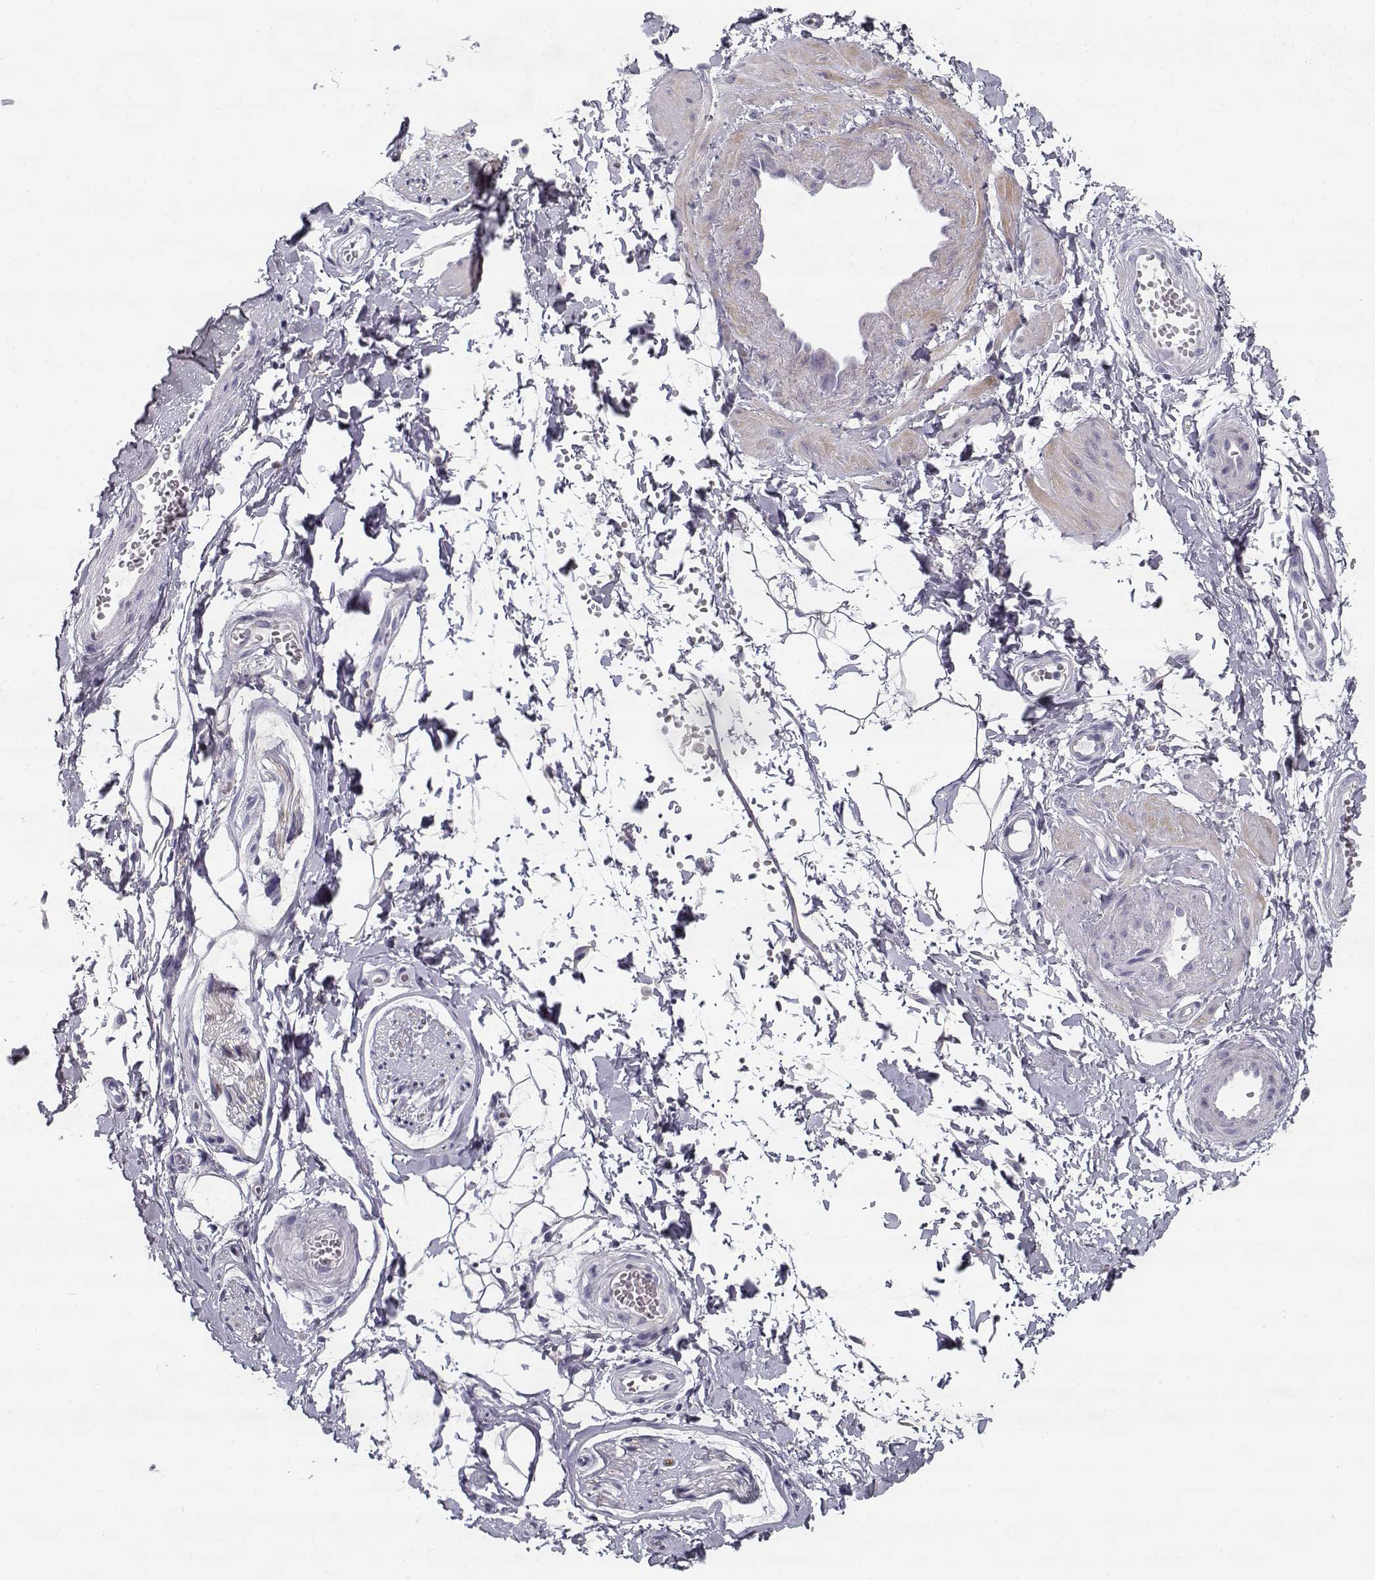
{"staining": {"intensity": "negative", "quantity": "none", "location": "none"}, "tissue": "adipose tissue", "cell_type": "Adipocytes", "image_type": "normal", "snomed": [{"axis": "morphology", "description": "Normal tissue, NOS"}, {"axis": "topography", "description": "Smooth muscle"}, {"axis": "topography", "description": "Peripheral nerve tissue"}], "caption": "Histopathology image shows no significant protein expression in adipocytes of normal adipose tissue. Nuclei are stained in blue.", "gene": "CREB3L3", "patient": {"sex": "male", "age": 22}}